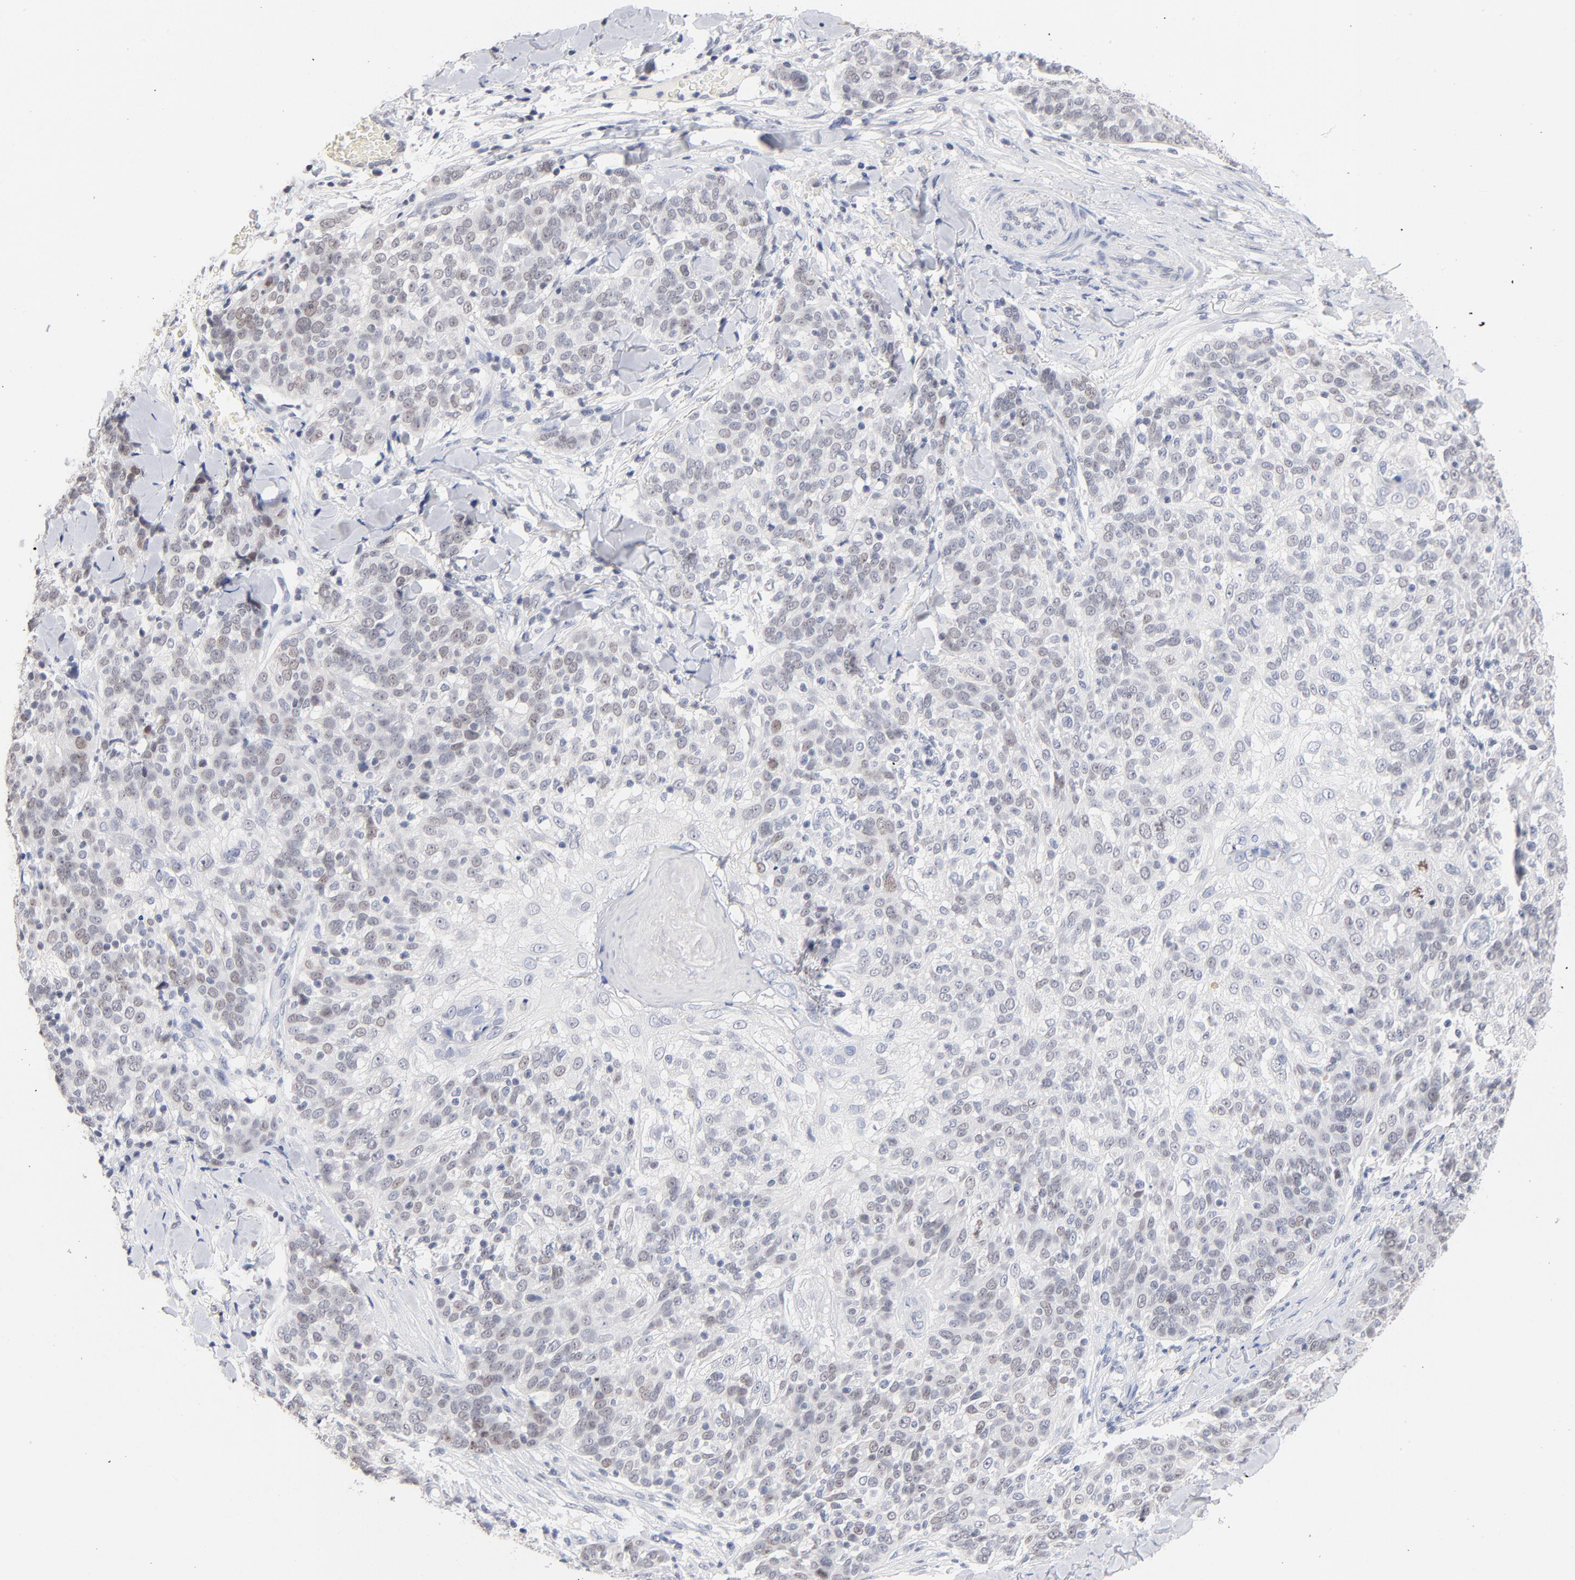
{"staining": {"intensity": "weak", "quantity": "25%-75%", "location": "nuclear"}, "tissue": "skin cancer", "cell_type": "Tumor cells", "image_type": "cancer", "snomed": [{"axis": "morphology", "description": "Normal tissue, NOS"}, {"axis": "morphology", "description": "Squamous cell carcinoma, NOS"}, {"axis": "topography", "description": "Skin"}], "caption": "This is an image of immunohistochemistry (IHC) staining of skin squamous cell carcinoma, which shows weak staining in the nuclear of tumor cells.", "gene": "ORC2", "patient": {"sex": "female", "age": 83}}